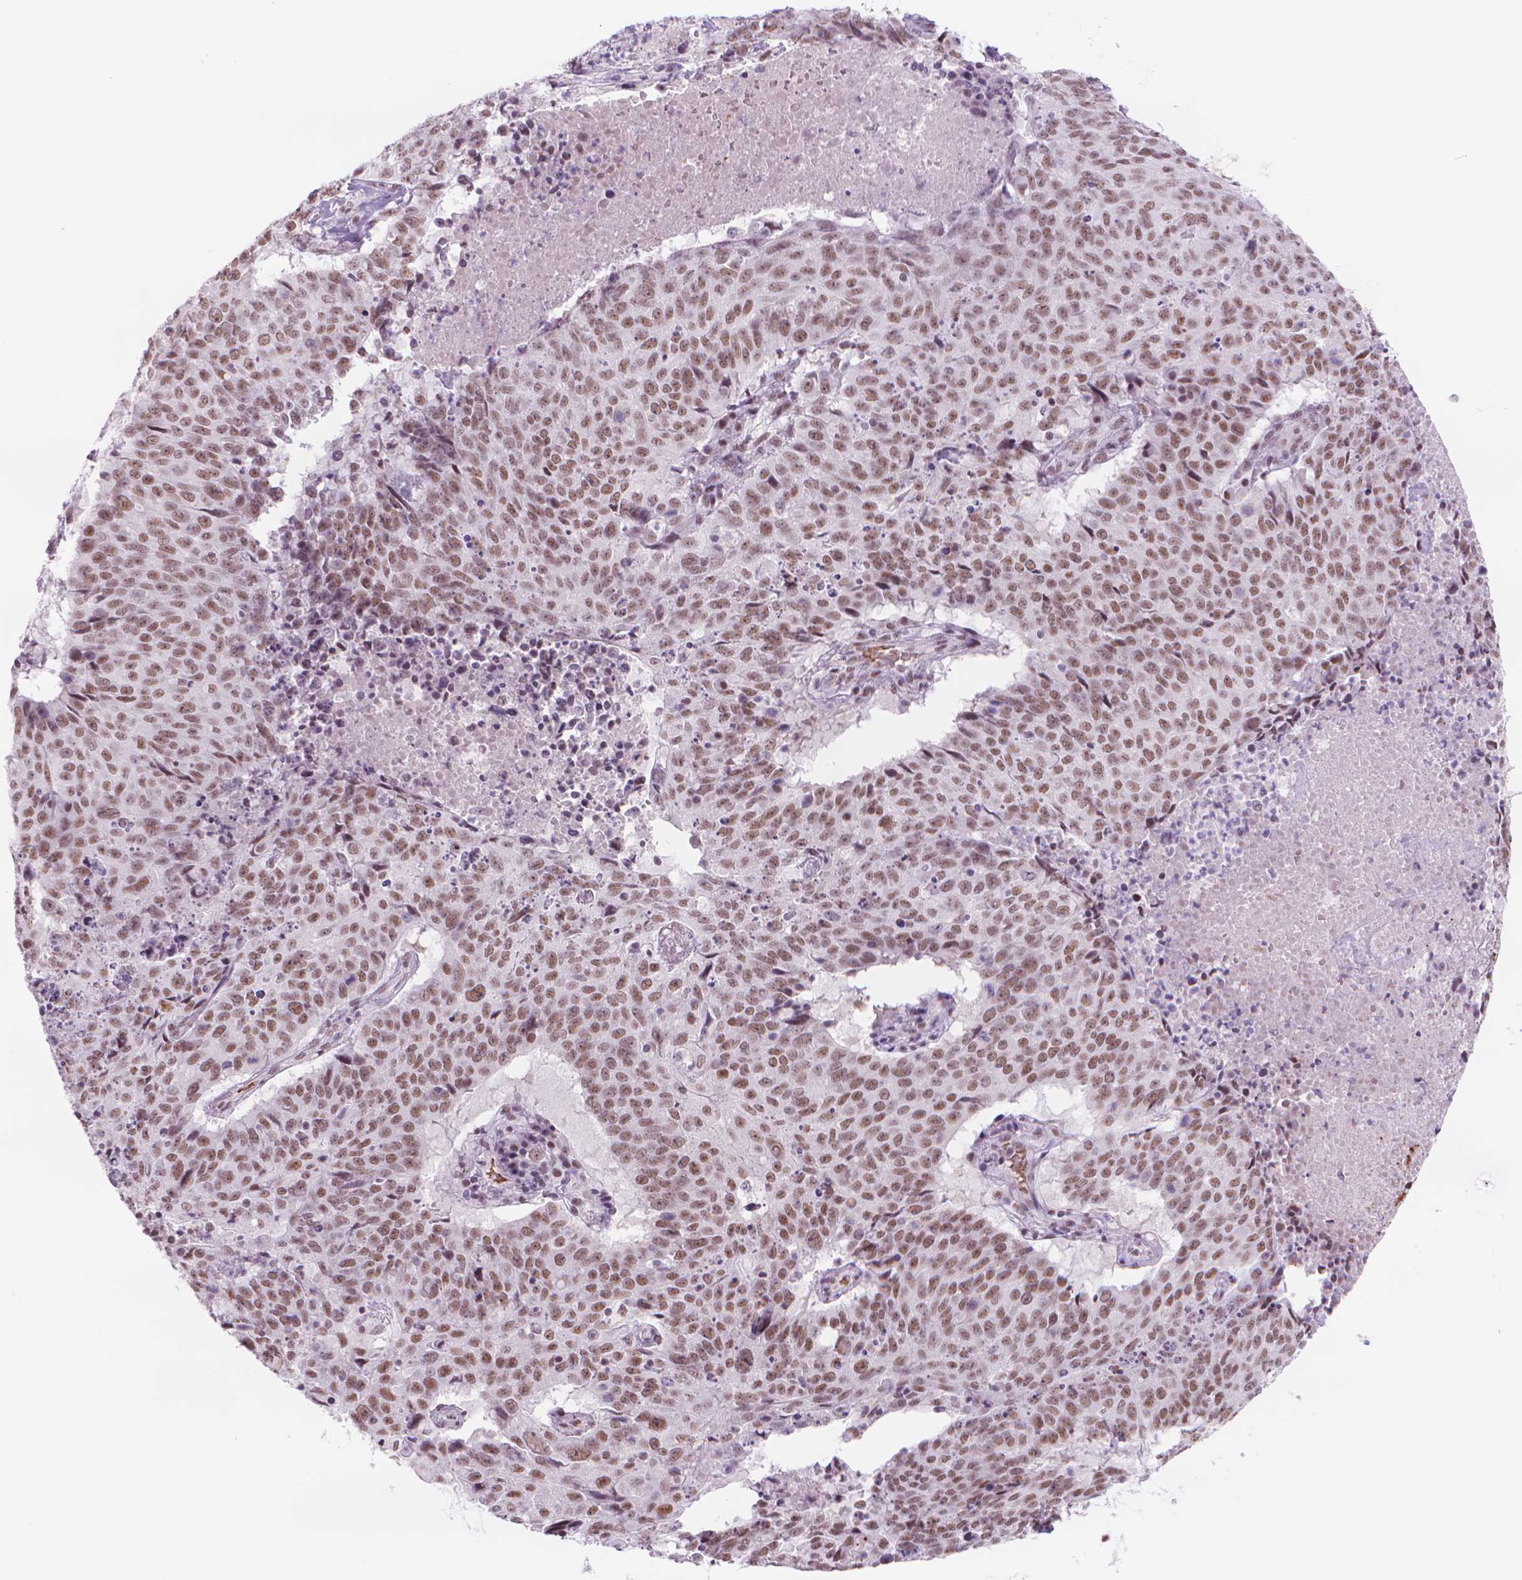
{"staining": {"intensity": "moderate", "quantity": ">75%", "location": "nuclear"}, "tissue": "lung cancer", "cell_type": "Tumor cells", "image_type": "cancer", "snomed": [{"axis": "morphology", "description": "Normal tissue, NOS"}, {"axis": "morphology", "description": "Squamous cell carcinoma, NOS"}, {"axis": "topography", "description": "Bronchus"}, {"axis": "topography", "description": "Lung"}], "caption": "Protein expression analysis of squamous cell carcinoma (lung) shows moderate nuclear positivity in approximately >75% of tumor cells.", "gene": "POLR3D", "patient": {"sex": "male", "age": 64}}